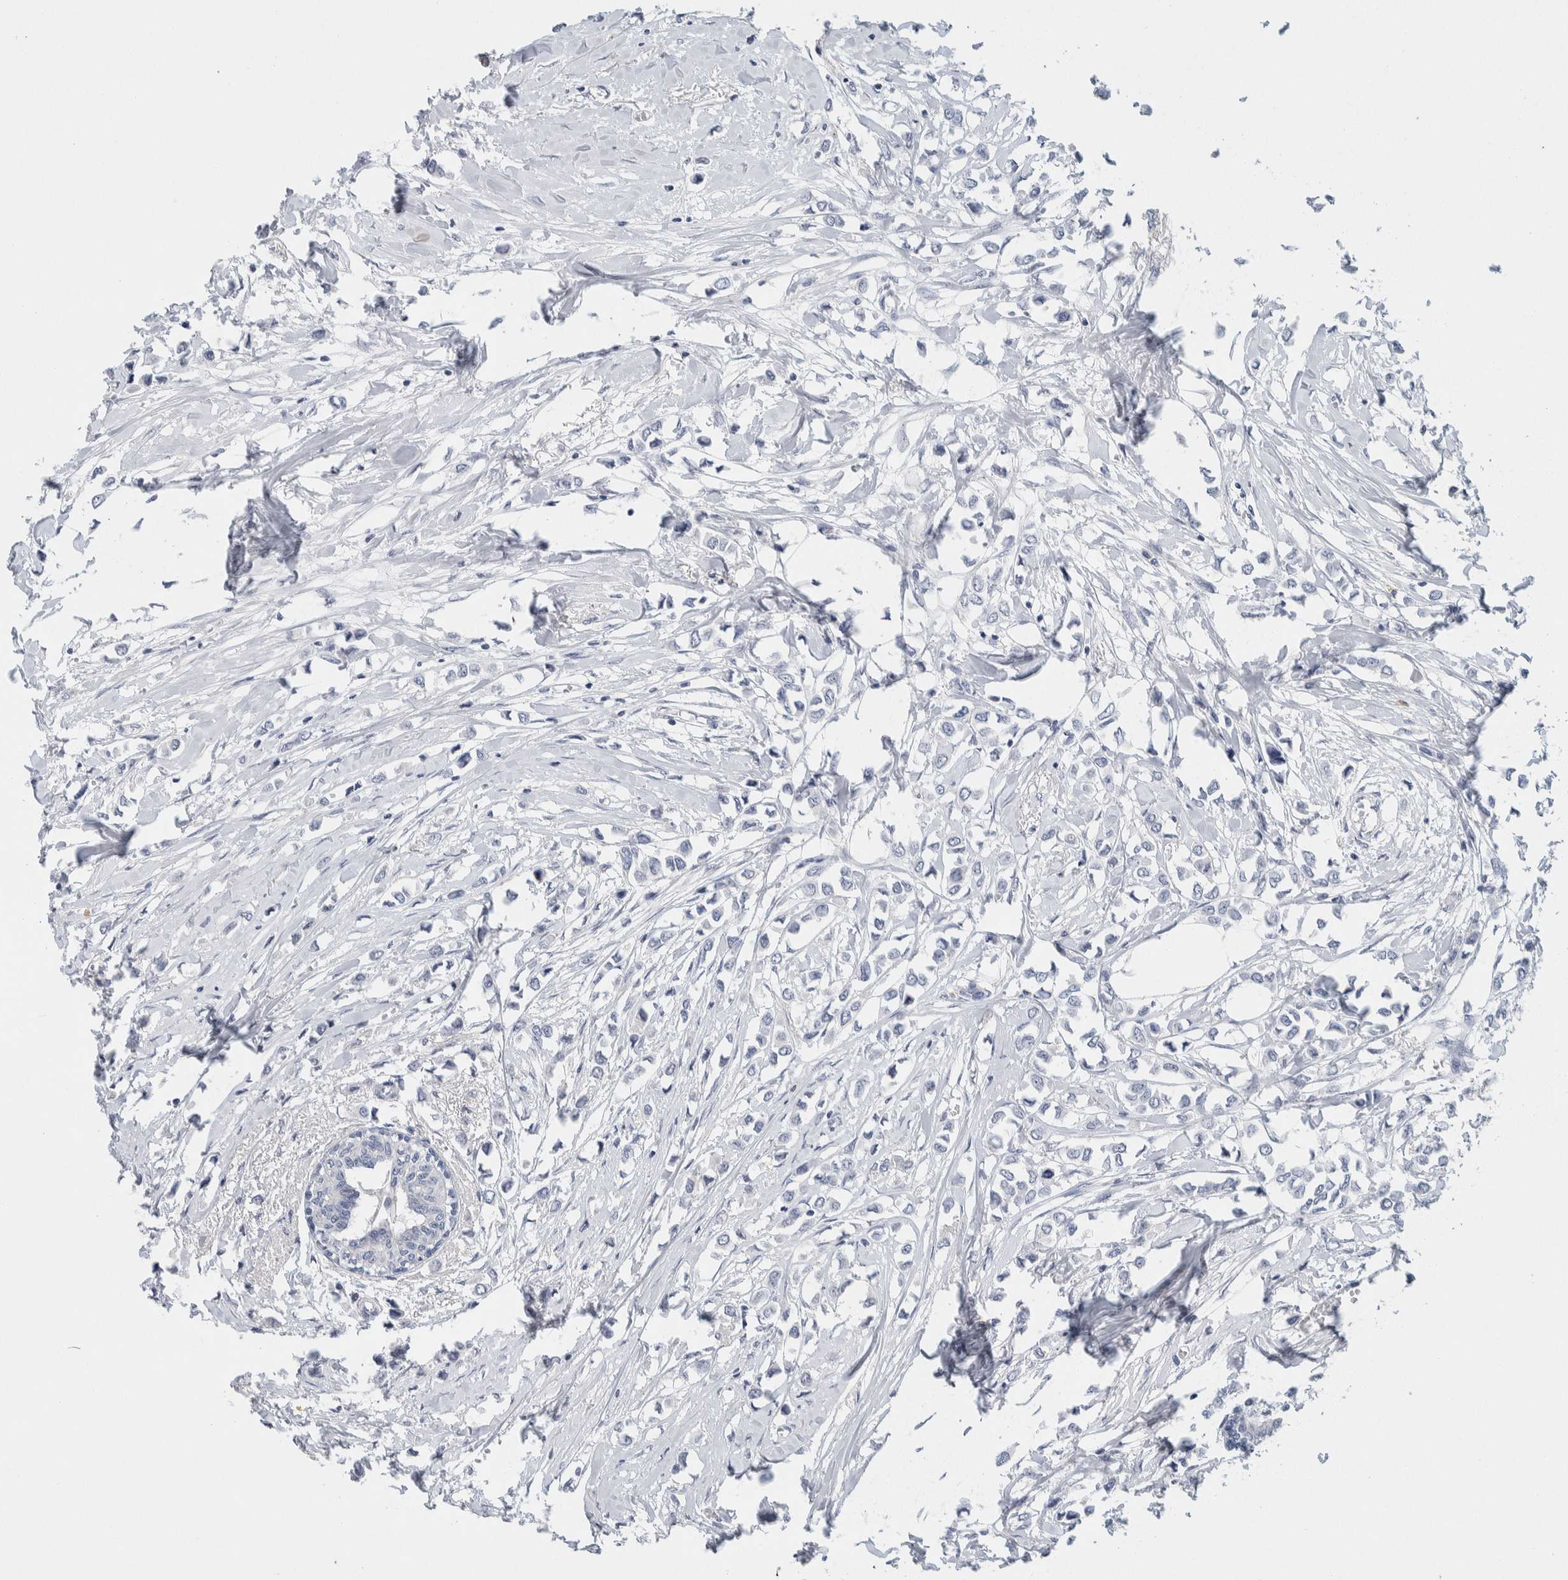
{"staining": {"intensity": "negative", "quantity": "none", "location": "none"}, "tissue": "breast cancer", "cell_type": "Tumor cells", "image_type": "cancer", "snomed": [{"axis": "morphology", "description": "Lobular carcinoma"}, {"axis": "topography", "description": "Breast"}], "caption": "There is no significant expression in tumor cells of breast cancer.", "gene": "SCN2A", "patient": {"sex": "female", "age": 51}}